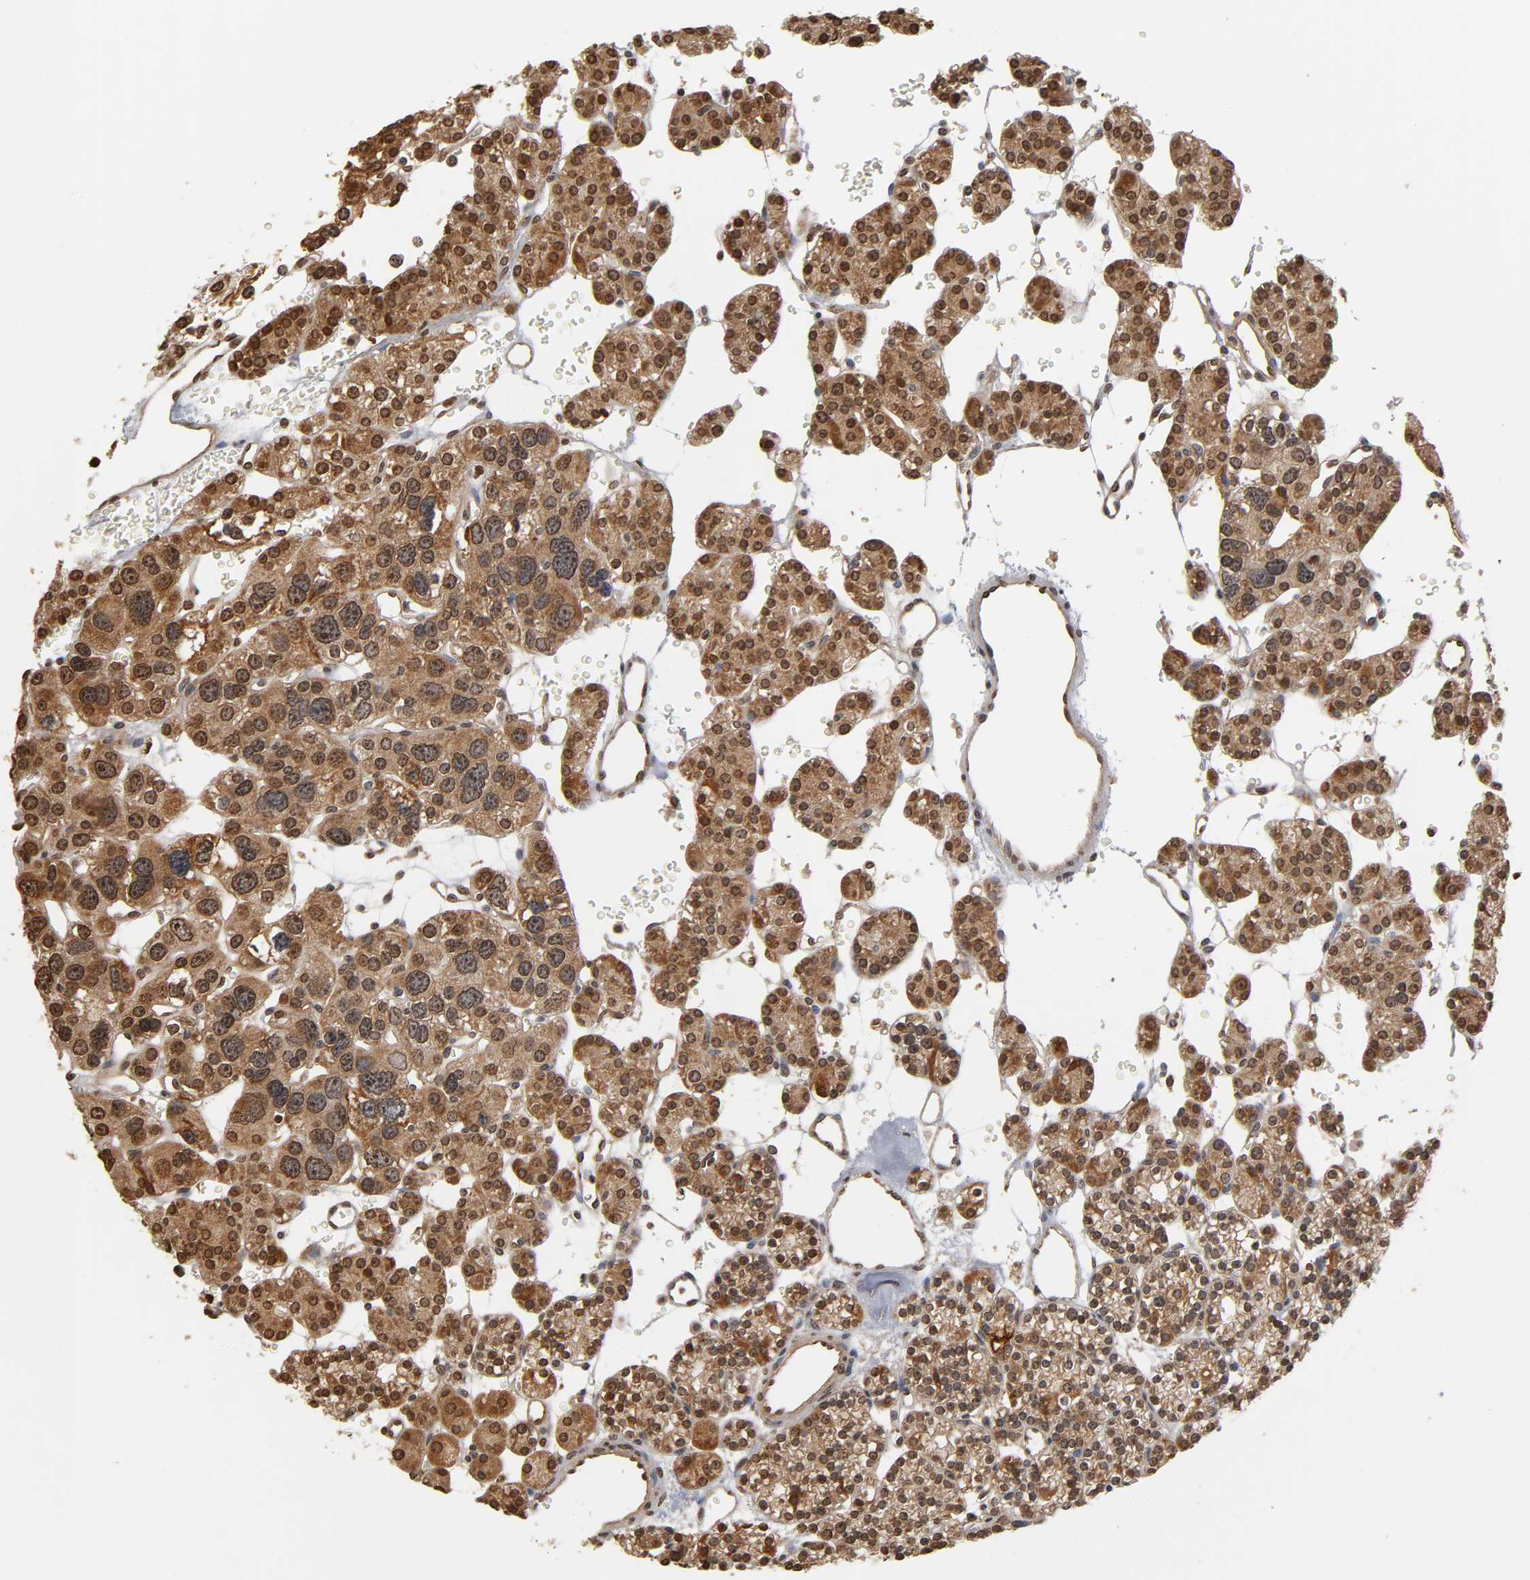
{"staining": {"intensity": "moderate", "quantity": ">75%", "location": "cytoplasmic/membranous,nuclear"}, "tissue": "parathyroid gland", "cell_type": "Glandular cells", "image_type": "normal", "snomed": [{"axis": "morphology", "description": "Normal tissue, NOS"}, {"axis": "topography", "description": "Parathyroid gland"}], "caption": "The histopathology image exhibits staining of benign parathyroid gland, revealing moderate cytoplasmic/membranous,nuclear protein staining (brown color) within glandular cells.", "gene": "ITGAV", "patient": {"sex": "female", "age": 64}}